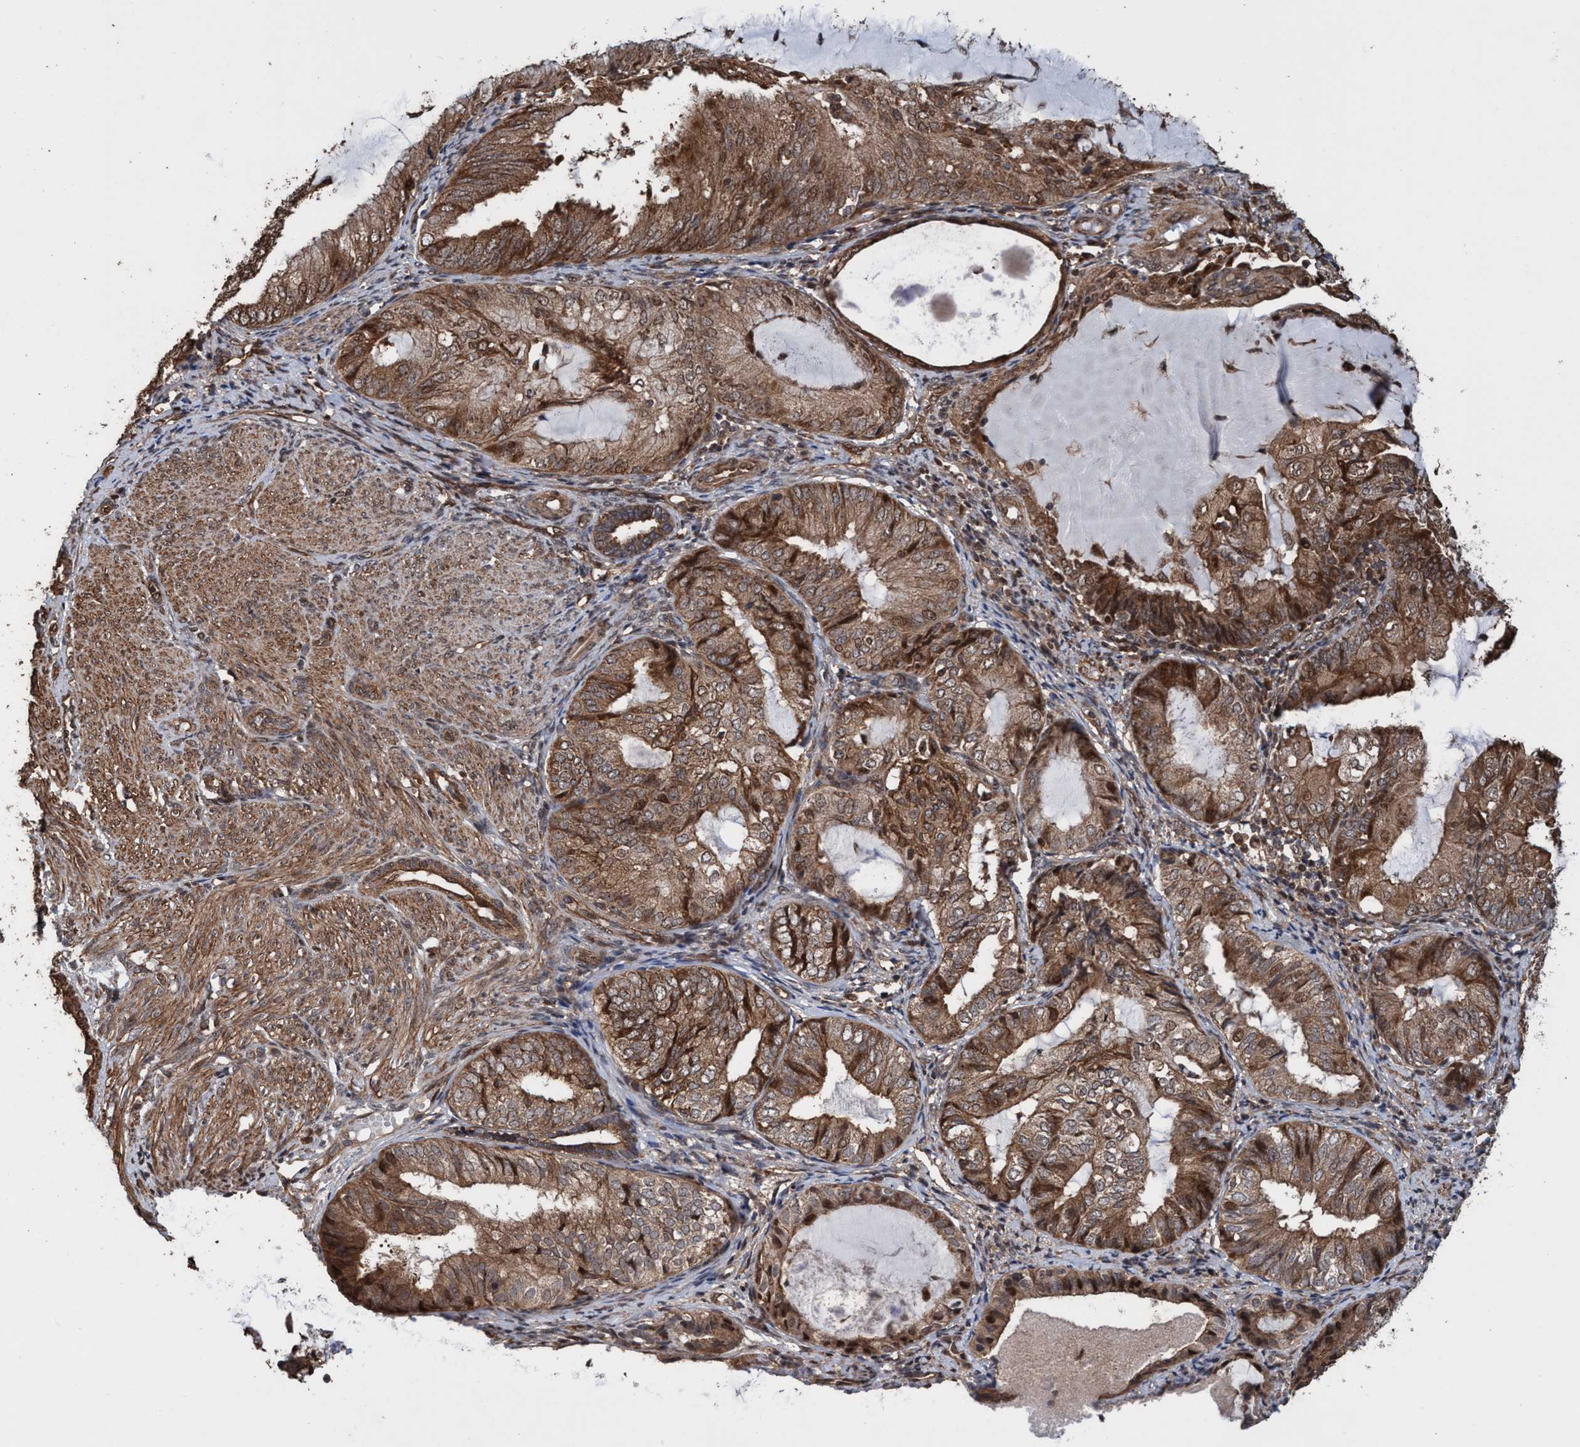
{"staining": {"intensity": "moderate", "quantity": ">75%", "location": "cytoplasmic/membranous,nuclear"}, "tissue": "endometrial cancer", "cell_type": "Tumor cells", "image_type": "cancer", "snomed": [{"axis": "morphology", "description": "Adenocarcinoma, NOS"}, {"axis": "topography", "description": "Endometrium"}], "caption": "This micrograph demonstrates immunohistochemistry staining of endometrial cancer, with medium moderate cytoplasmic/membranous and nuclear positivity in approximately >75% of tumor cells.", "gene": "TRPC7", "patient": {"sex": "female", "age": 81}}